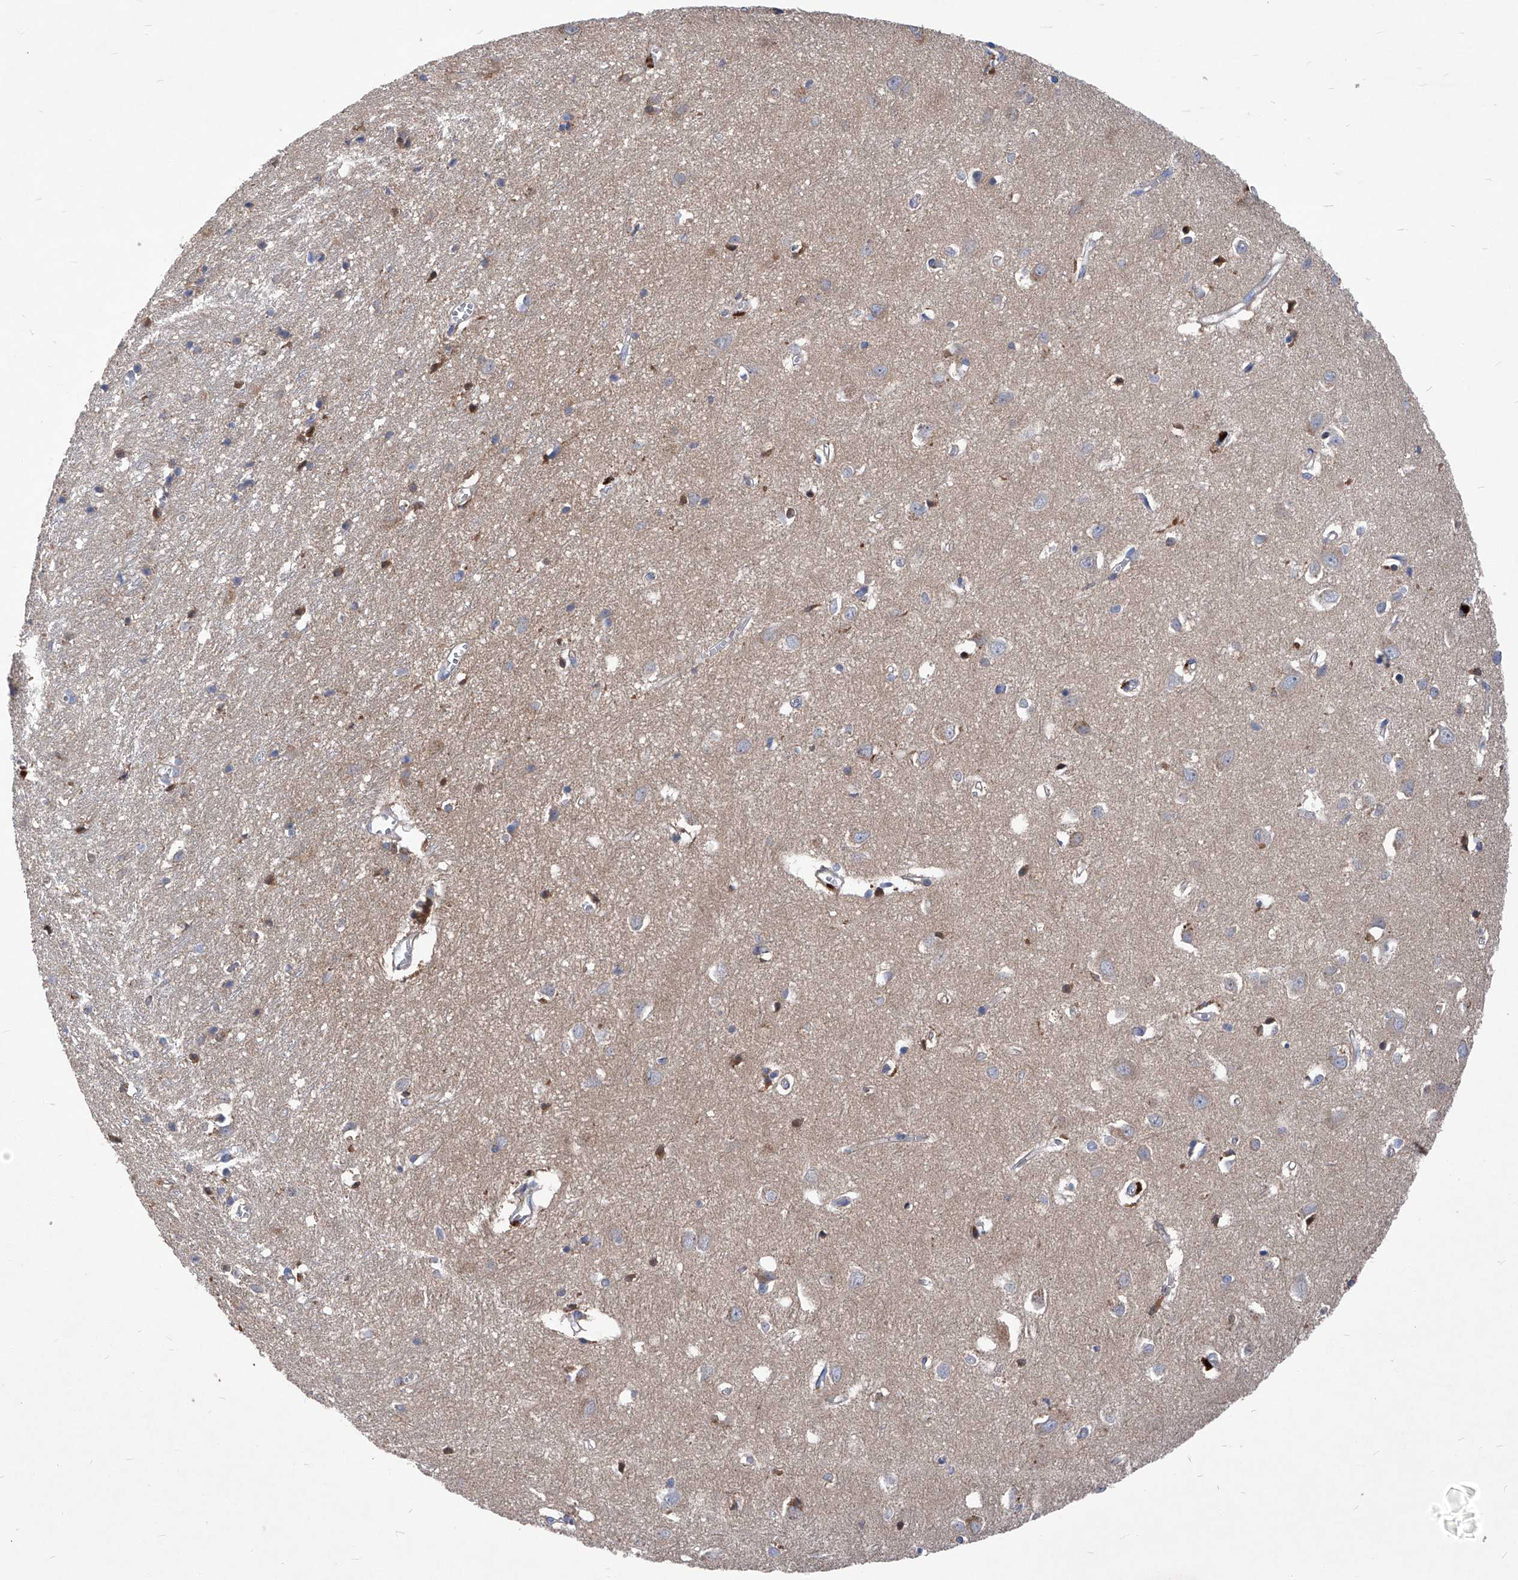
{"staining": {"intensity": "negative", "quantity": "none", "location": "none"}, "tissue": "cerebral cortex", "cell_type": "Endothelial cells", "image_type": "normal", "snomed": [{"axis": "morphology", "description": "Normal tissue, NOS"}, {"axis": "topography", "description": "Cerebral cortex"}], "caption": "There is no significant staining in endothelial cells of cerebral cortex. The staining was performed using DAB to visualize the protein expression in brown, while the nuclei were stained in blue with hematoxylin (Magnification: 20x).", "gene": "EPHA8", "patient": {"sex": "female", "age": 64}}